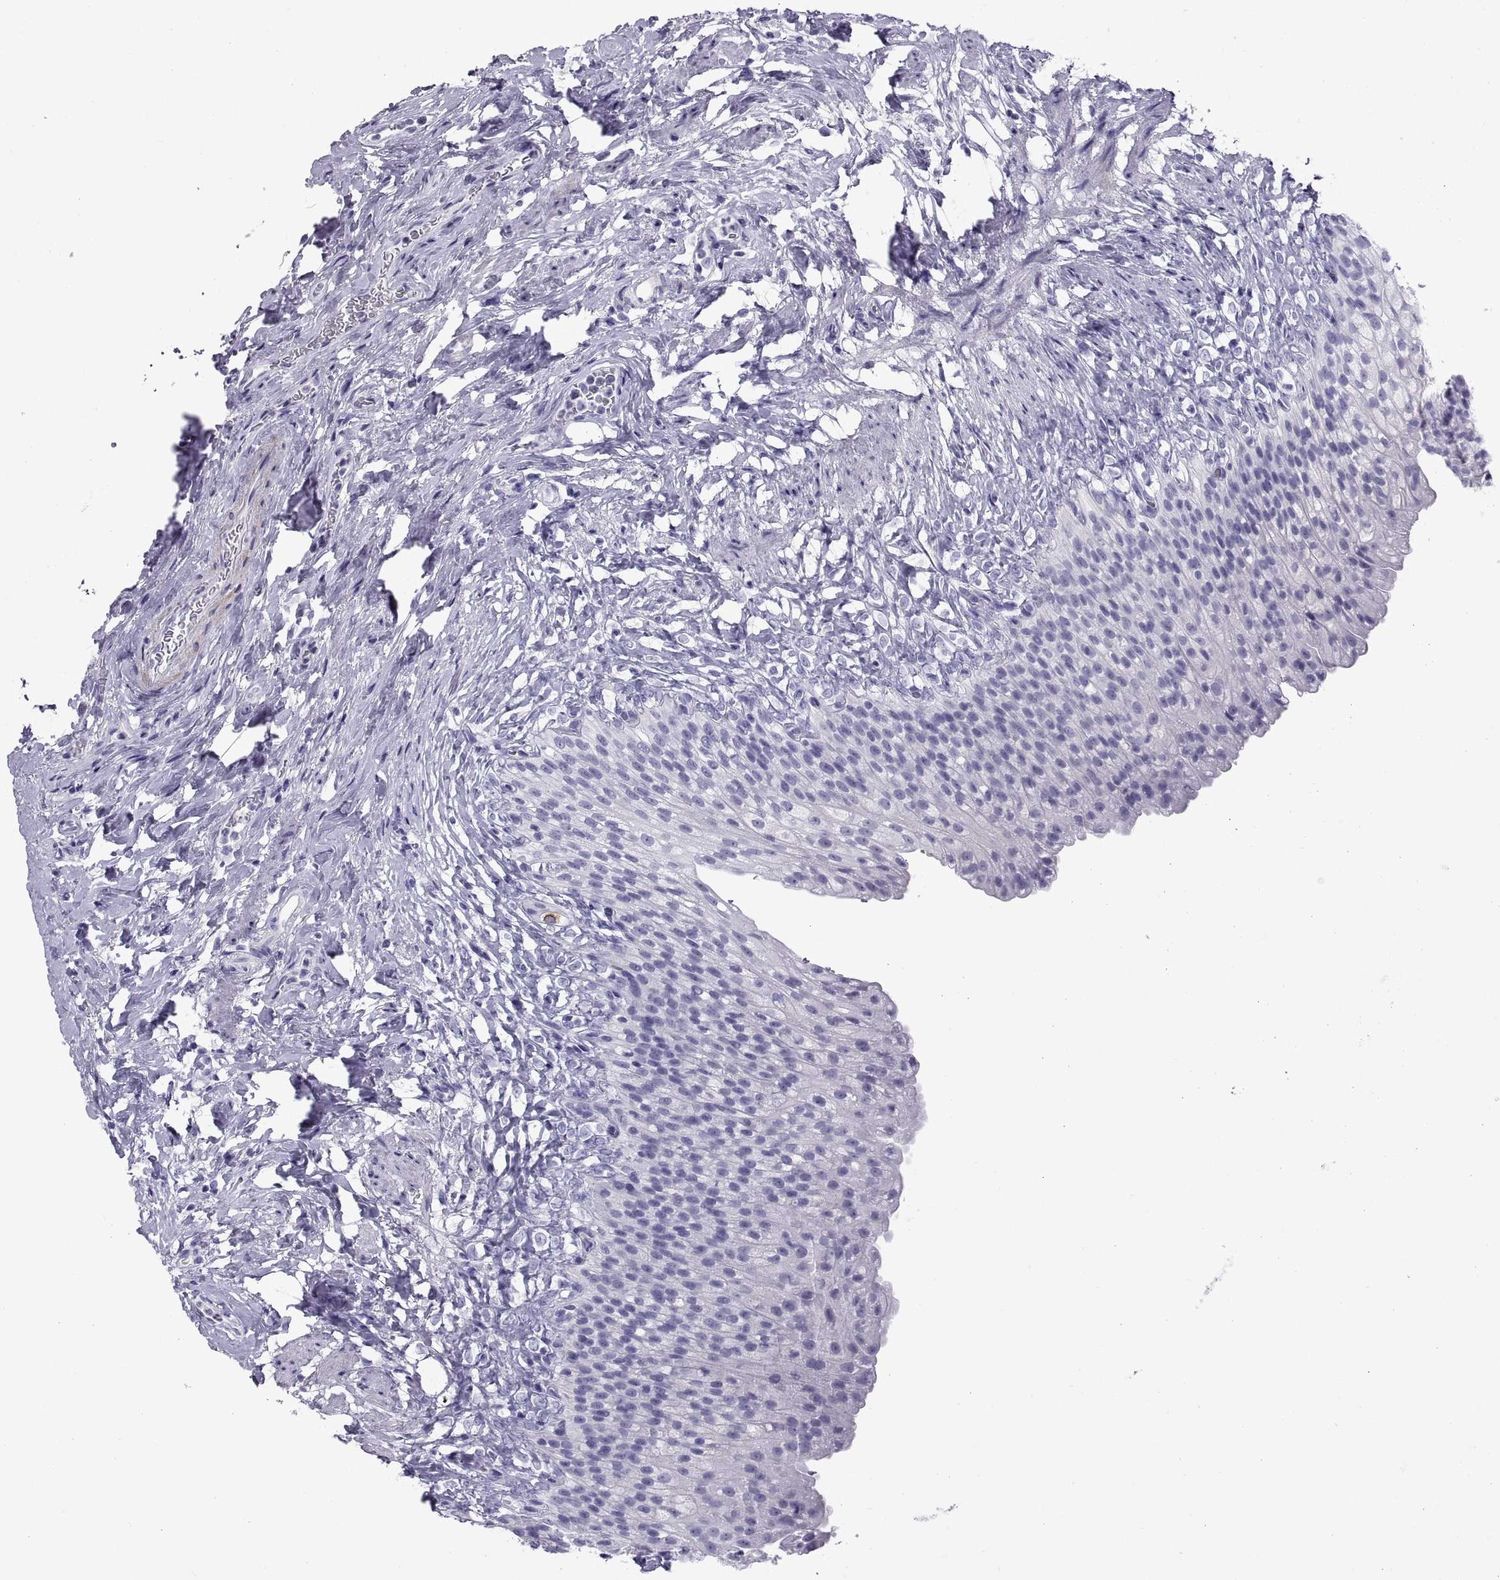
{"staining": {"intensity": "negative", "quantity": "none", "location": "none"}, "tissue": "urinary bladder", "cell_type": "Urothelial cells", "image_type": "normal", "snomed": [{"axis": "morphology", "description": "Normal tissue, NOS"}, {"axis": "topography", "description": "Urinary bladder"}], "caption": "A photomicrograph of human urinary bladder is negative for staining in urothelial cells. The staining is performed using DAB (3,3'-diaminobenzidine) brown chromogen with nuclei counter-stained in using hematoxylin.", "gene": "RGS20", "patient": {"sex": "male", "age": 76}}